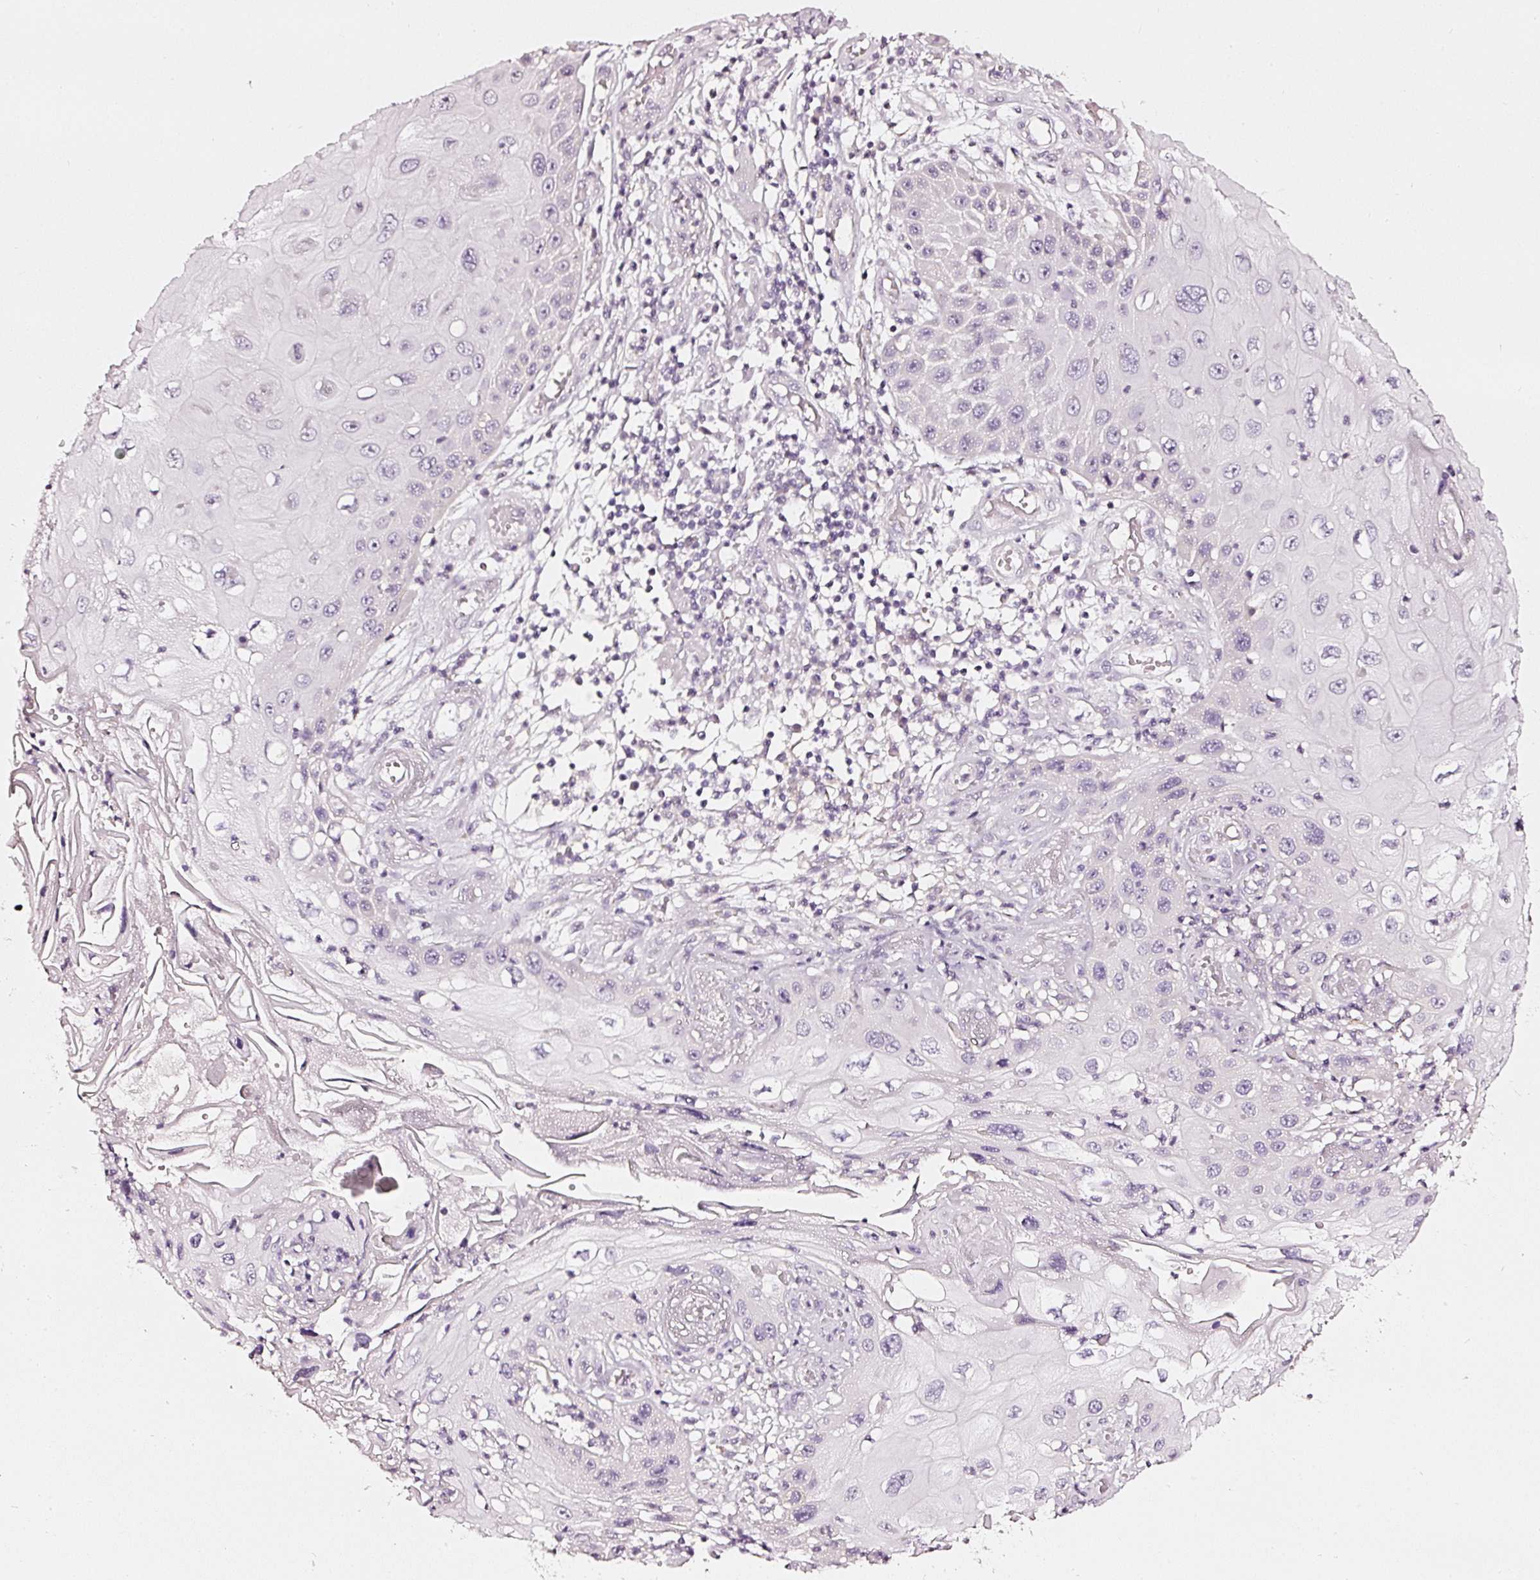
{"staining": {"intensity": "negative", "quantity": "none", "location": "none"}, "tissue": "skin cancer", "cell_type": "Tumor cells", "image_type": "cancer", "snomed": [{"axis": "morphology", "description": "Squamous cell carcinoma, NOS"}, {"axis": "topography", "description": "Skin"}, {"axis": "topography", "description": "Vulva"}], "caption": "DAB (3,3'-diaminobenzidine) immunohistochemical staining of squamous cell carcinoma (skin) reveals no significant staining in tumor cells.", "gene": "CNP", "patient": {"sex": "female", "age": 44}}